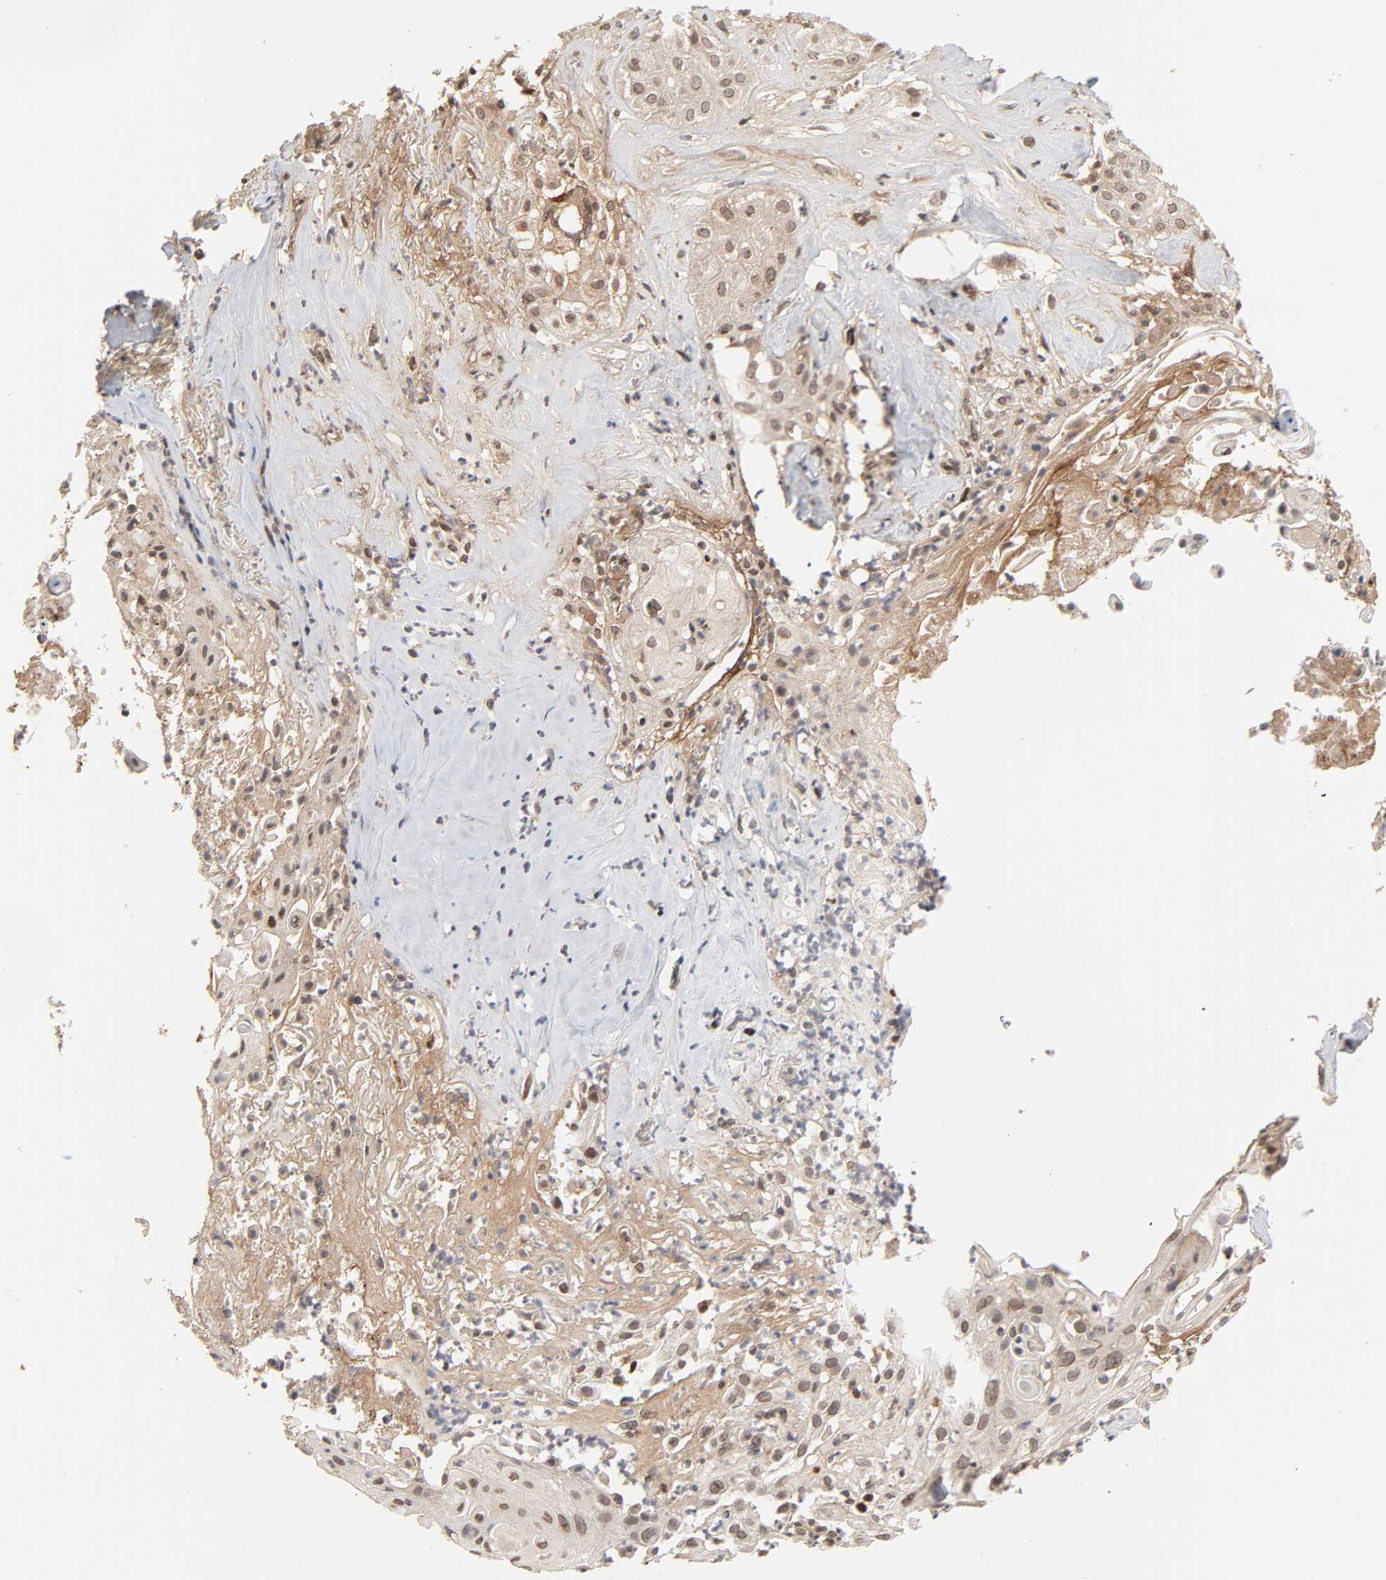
{"staining": {"intensity": "moderate", "quantity": ">75%", "location": "cytoplasmic/membranous,nuclear"}, "tissue": "skin cancer", "cell_type": "Tumor cells", "image_type": "cancer", "snomed": [{"axis": "morphology", "description": "Squamous cell carcinoma, NOS"}, {"axis": "topography", "description": "Skin"}], "caption": "Protein staining of squamous cell carcinoma (skin) tissue displays moderate cytoplasmic/membranous and nuclear expression in approximately >75% of tumor cells. Using DAB (brown) and hematoxylin (blue) stains, captured at high magnification using brightfield microscopy.", "gene": "CPN2", "patient": {"sex": "male", "age": 65}}